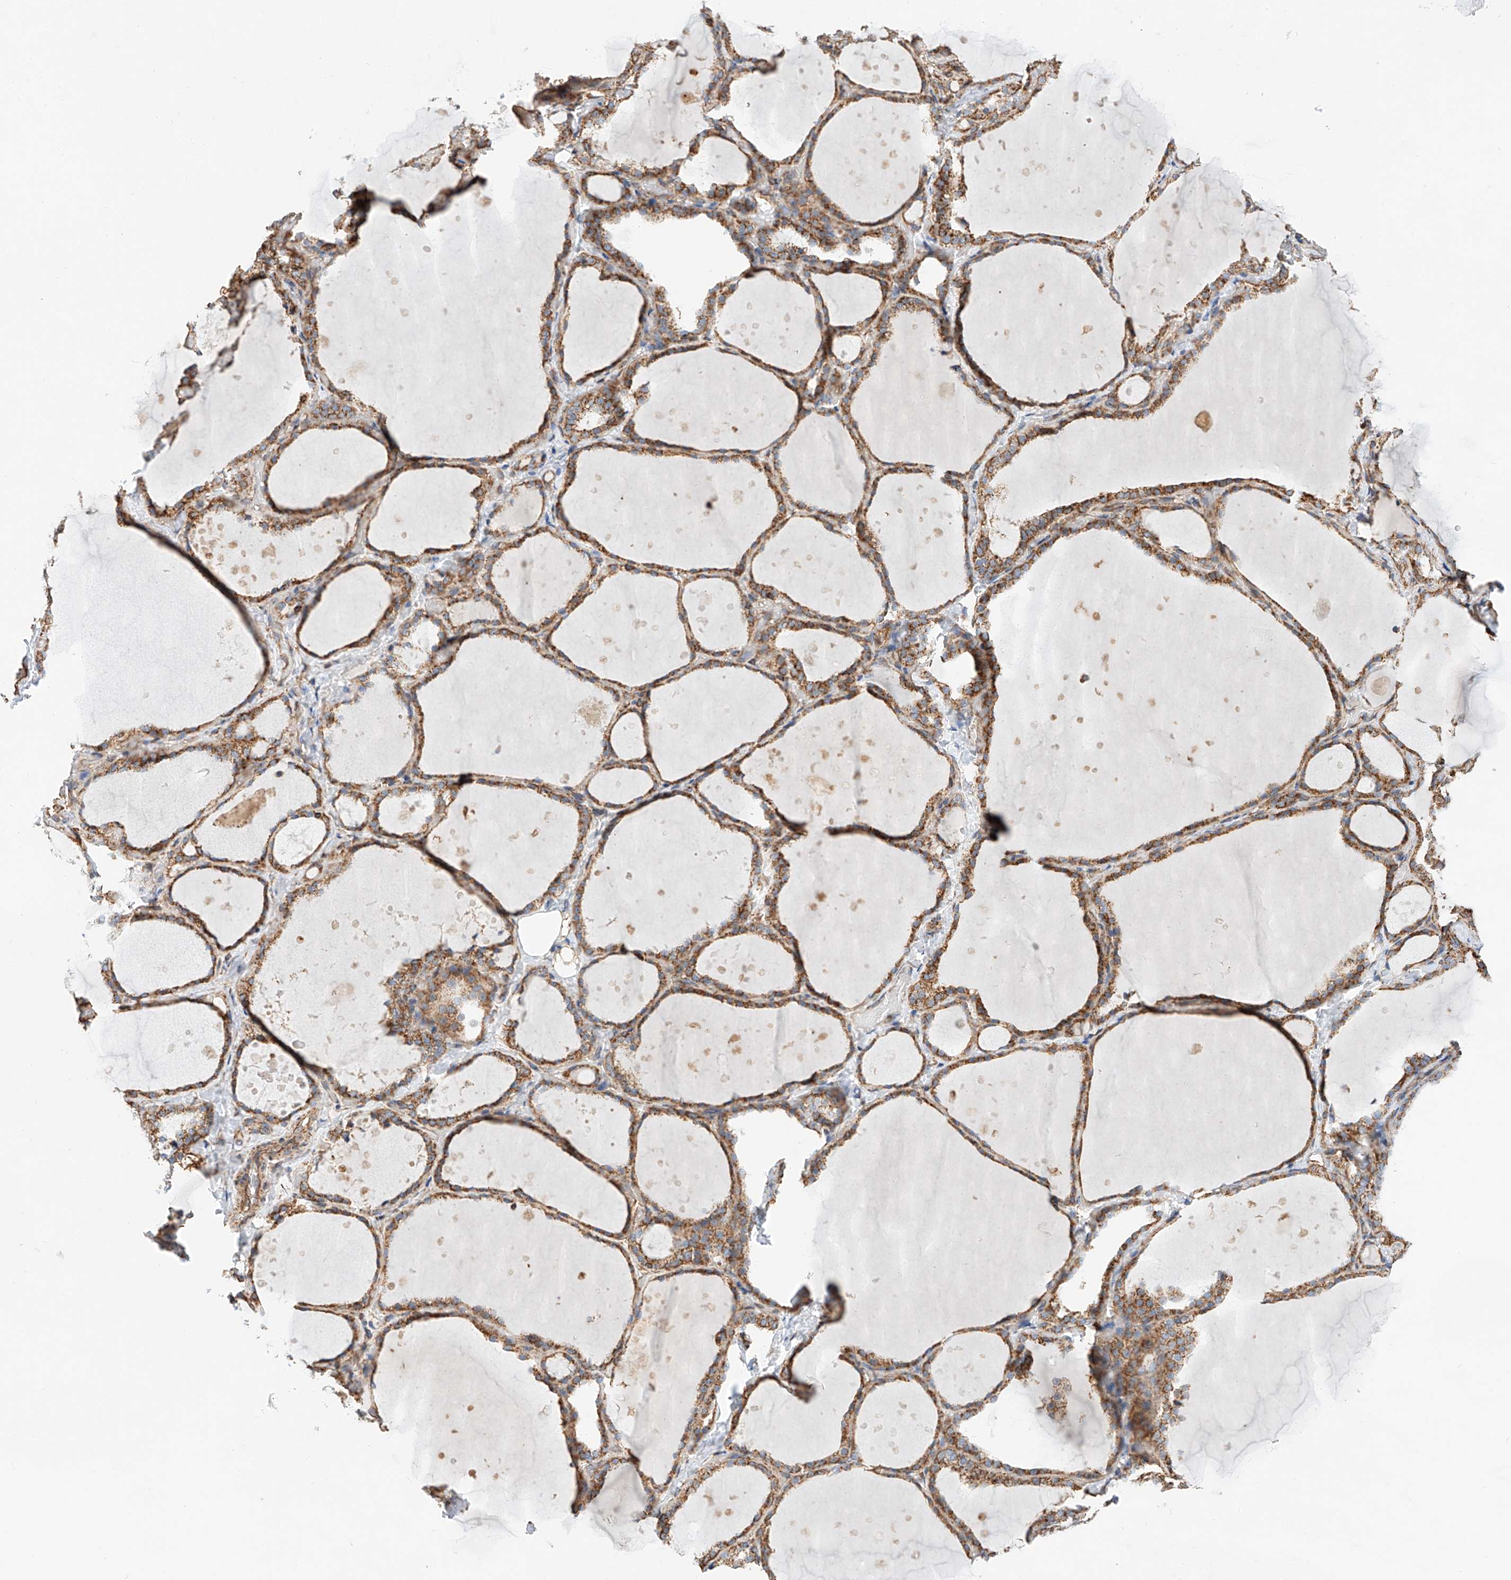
{"staining": {"intensity": "moderate", "quantity": ">75%", "location": "cytoplasmic/membranous"}, "tissue": "thyroid gland", "cell_type": "Glandular cells", "image_type": "normal", "snomed": [{"axis": "morphology", "description": "Normal tissue, NOS"}, {"axis": "topography", "description": "Thyroid gland"}], "caption": "Normal thyroid gland demonstrates moderate cytoplasmic/membranous positivity in approximately >75% of glandular cells.", "gene": "NDUFV3", "patient": {"sex": "female", "age": 44}}